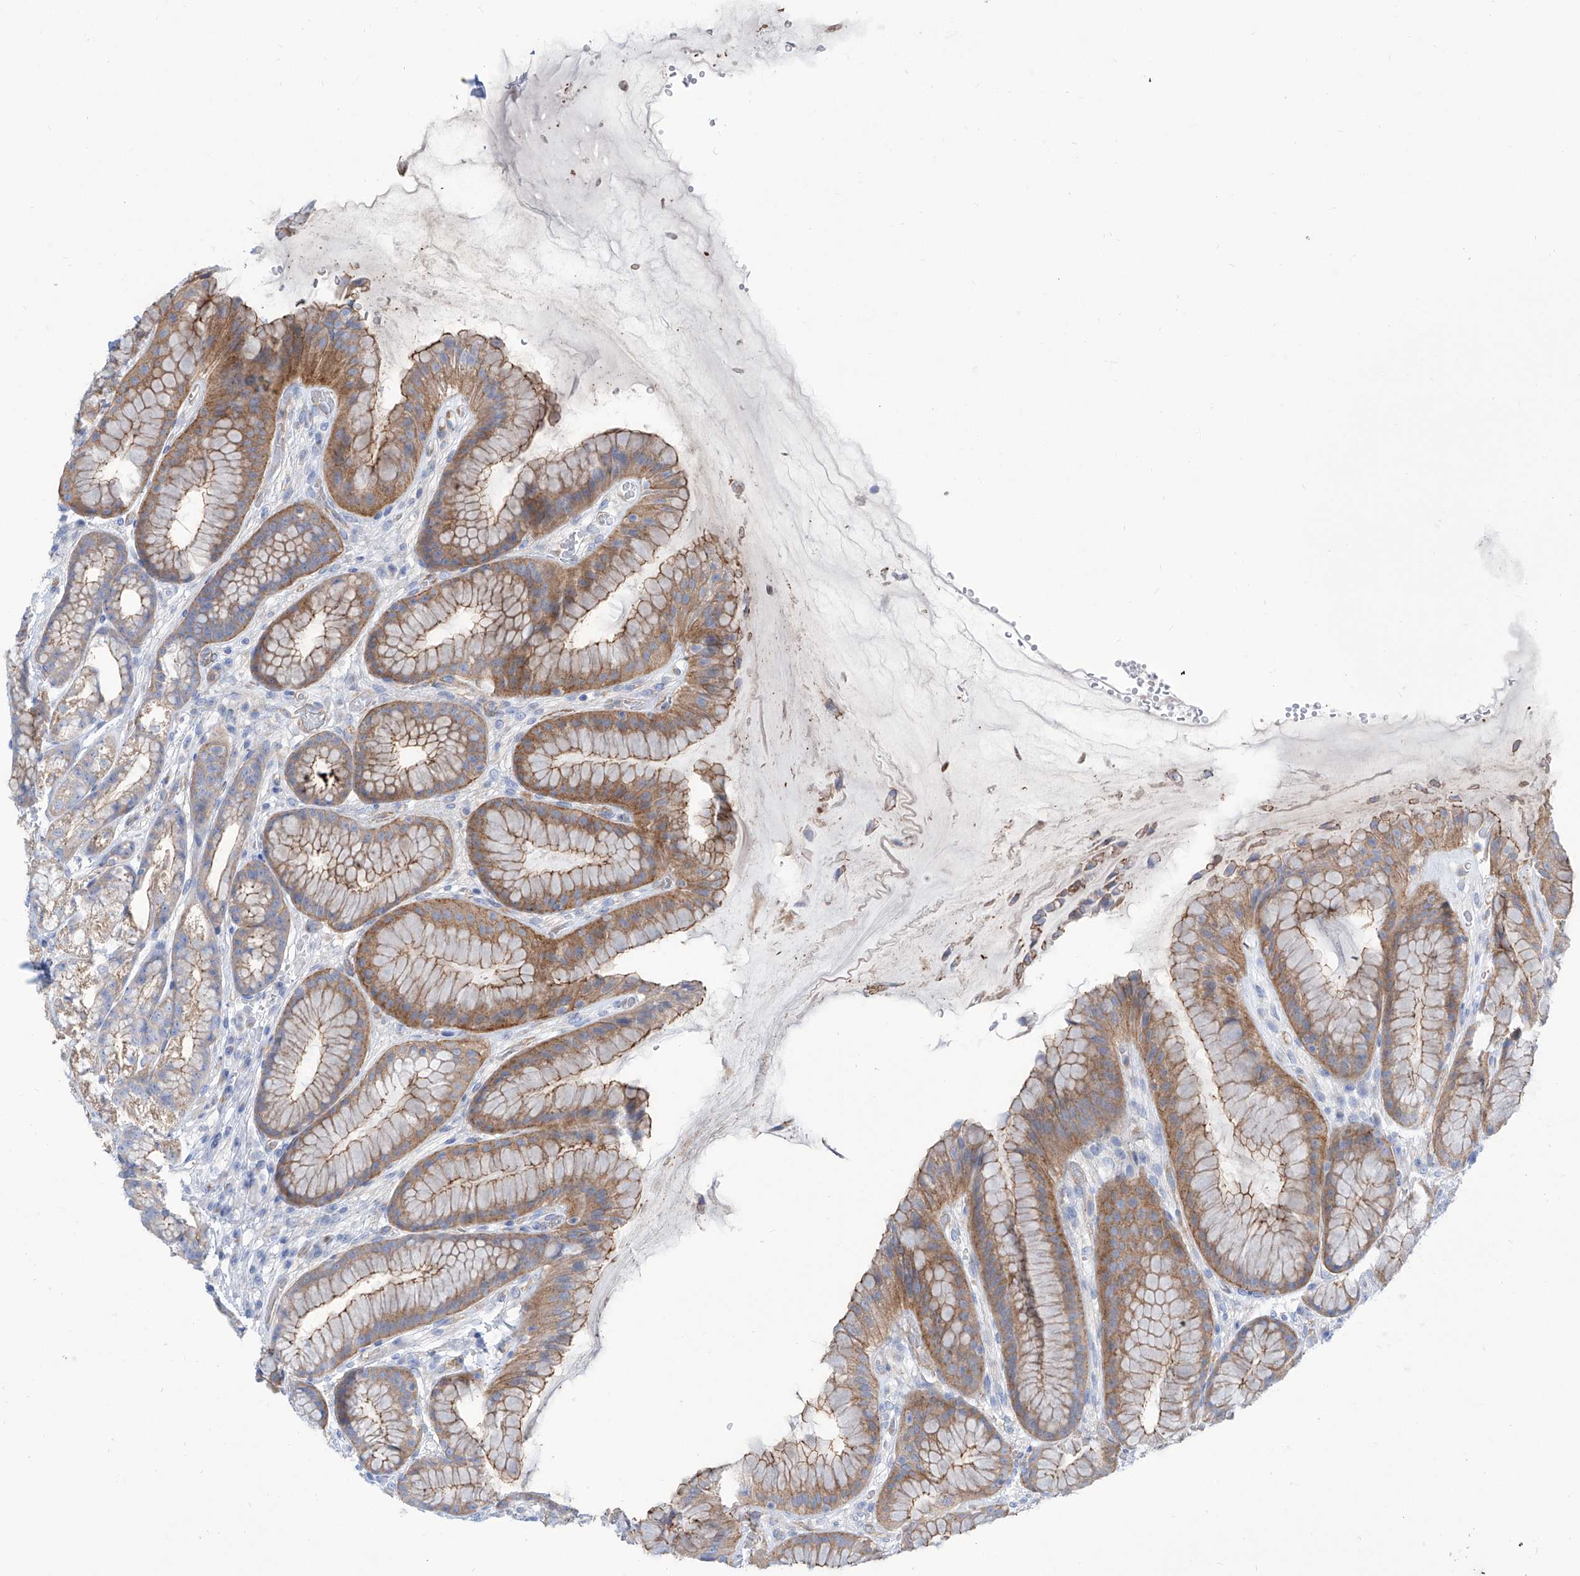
{"staining": {"intensity": "moderate", "quantity": "25%-75%", "location": "cytoplasmic/membranous"}, "tissue": "stomach", "cell_type": "Glandular cells", "image_type": "normal", "snomed": [{"axis": "morphology", "description": "Normal tissue, NOS"}, {"axis": "topography", "description": "Stomach"}], "caption": "Moderate cytoplasmic/membranous staining for a protein is appreciated in approximately 25%-75% of glandular cells of benign stomach using IHC.", "gene": "TMEM209", "patient": {"sex": "male", "age": 57}}